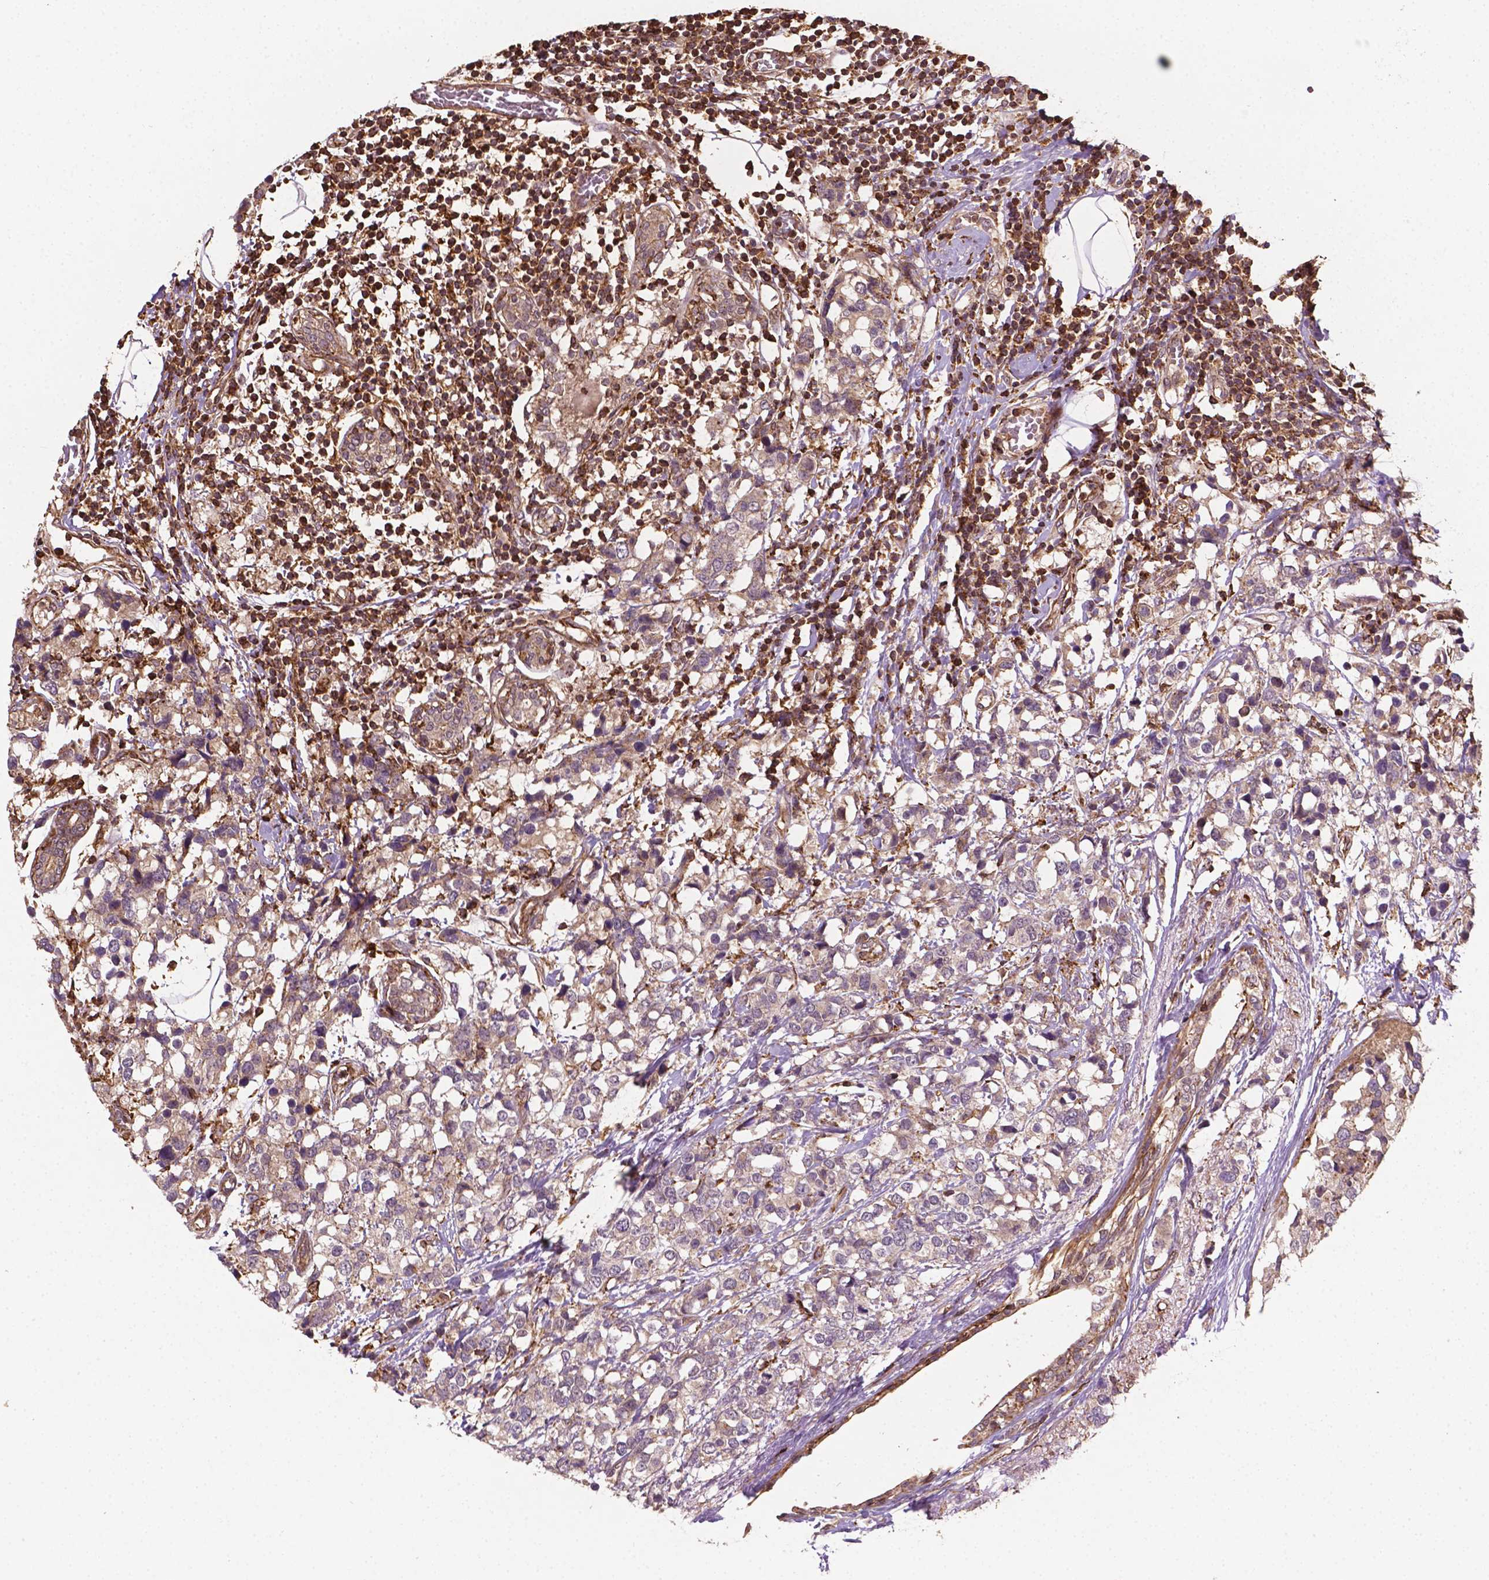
{"staining": {"intensity": "negative", "quantity": "none", "location": "none"}, "tissue": "breast cancer", "cell_type": "Tumor cells", "image_type": "cancer", "snomed": [{"axis": "morphology", "description": "Lobular carcinoma"}, {"axis": "topography", "description": "Breast"}], "caption": "Immunohistochemical staining of human breast cancer (lobular carcinoma) reveals no significant staining in tumor cells.", "gene": "ZMYND19", "patient": {"sex": "female", "age": 59}}